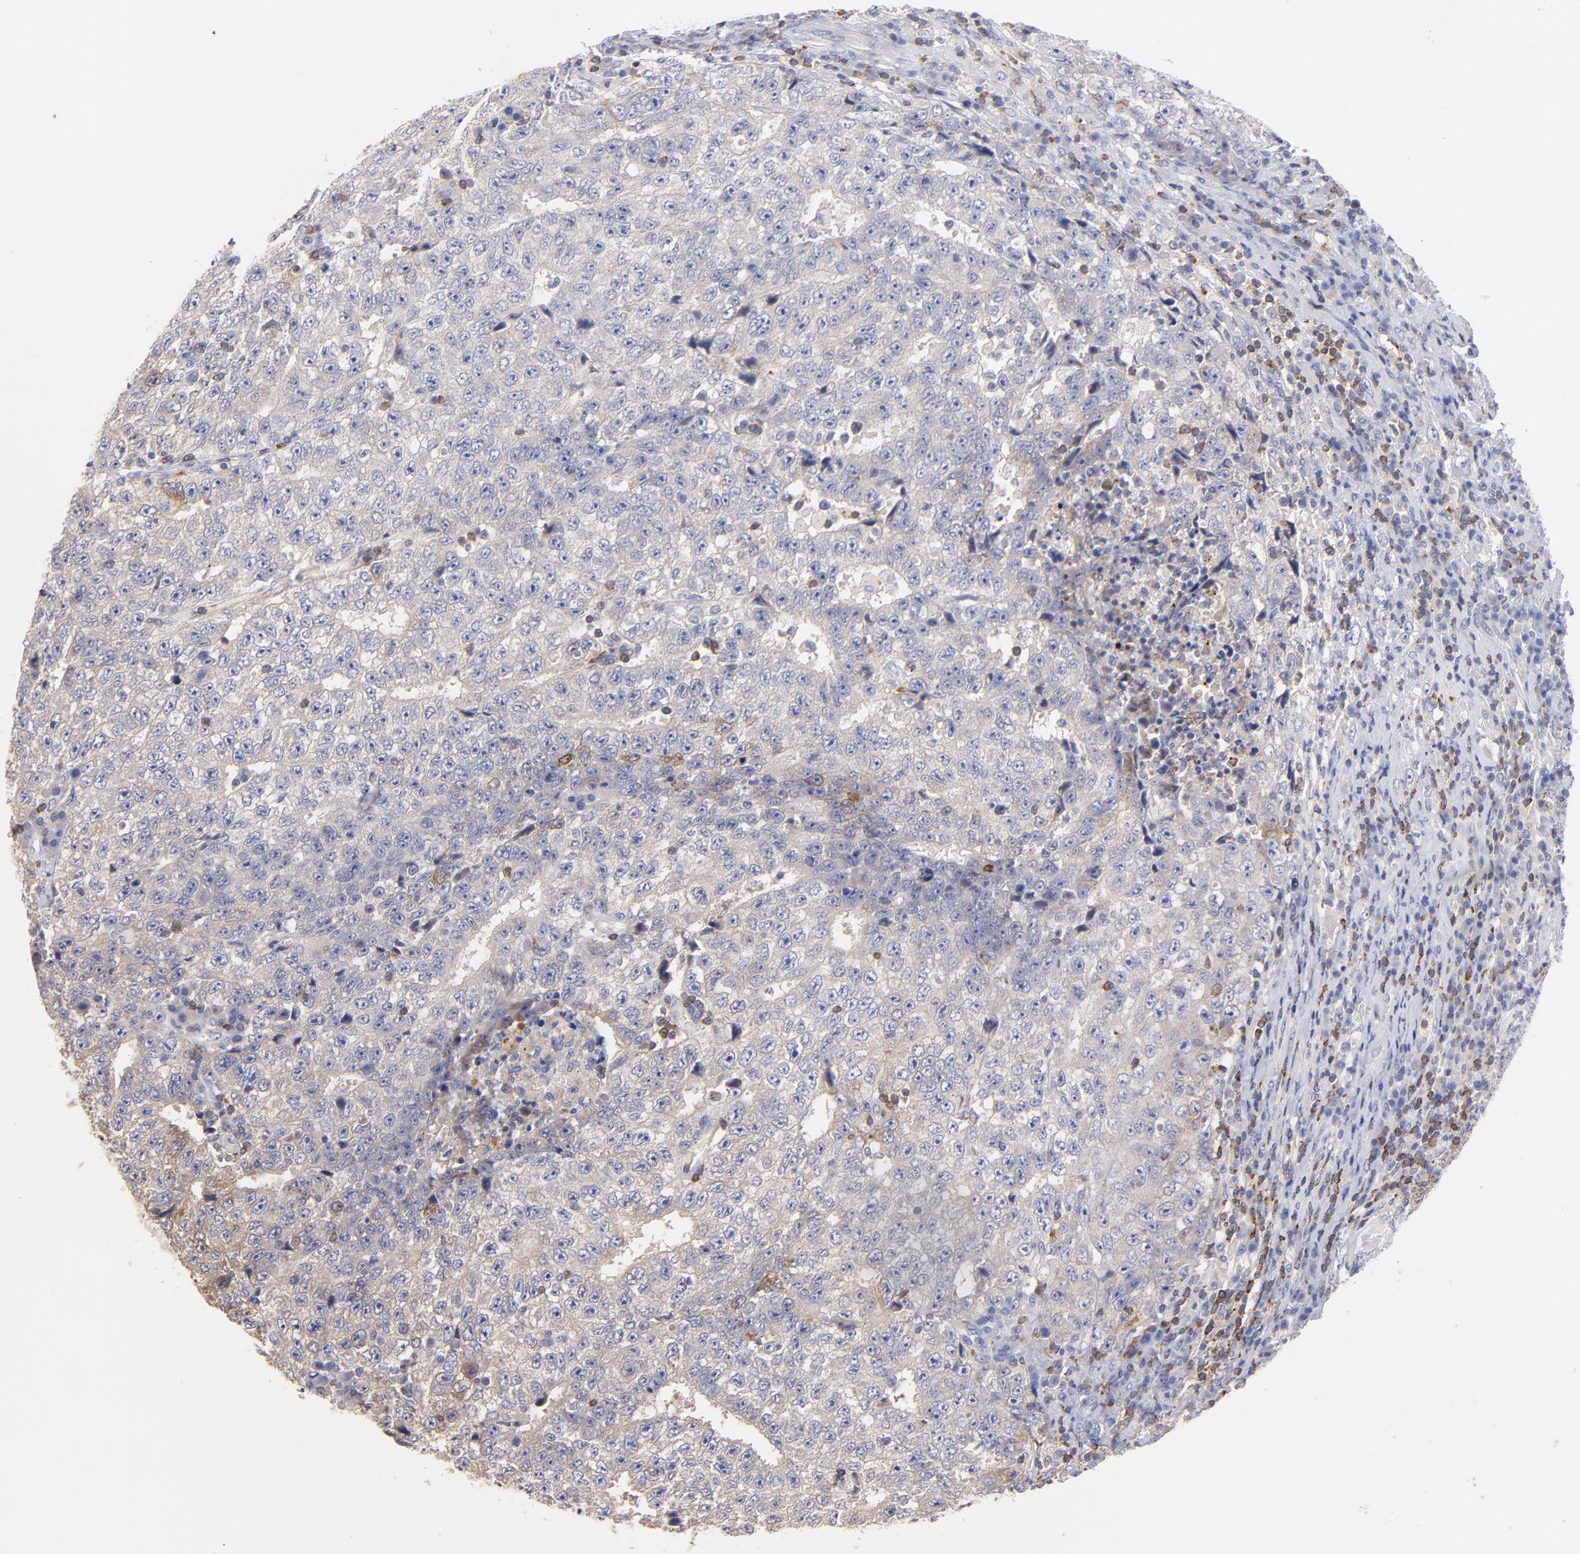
{"staining": {"intensity": "negative", "quantity": "none", "location": "none"}, "tissue": "testis cancer", "cell_type": "Tumor cells", "image_type": "cancer", "snomed": [{"axis": "morphology", "description": "Necrosis, NOS"}, {"axis": "morphology", "description": "Carcinoma, Embryonal, NOS"}, {"axis": "topography", "description": "Testis"}], "caption": "Immunohistochemistry (IHC) image of neoplastic tissue: human testis cancer stained with DAB (3,3'-diaminobenzidine) shows no significant protein staining in tumor cells.", "gene": "KREMEN2", "patient": {"sex": "male", "age": 19}}